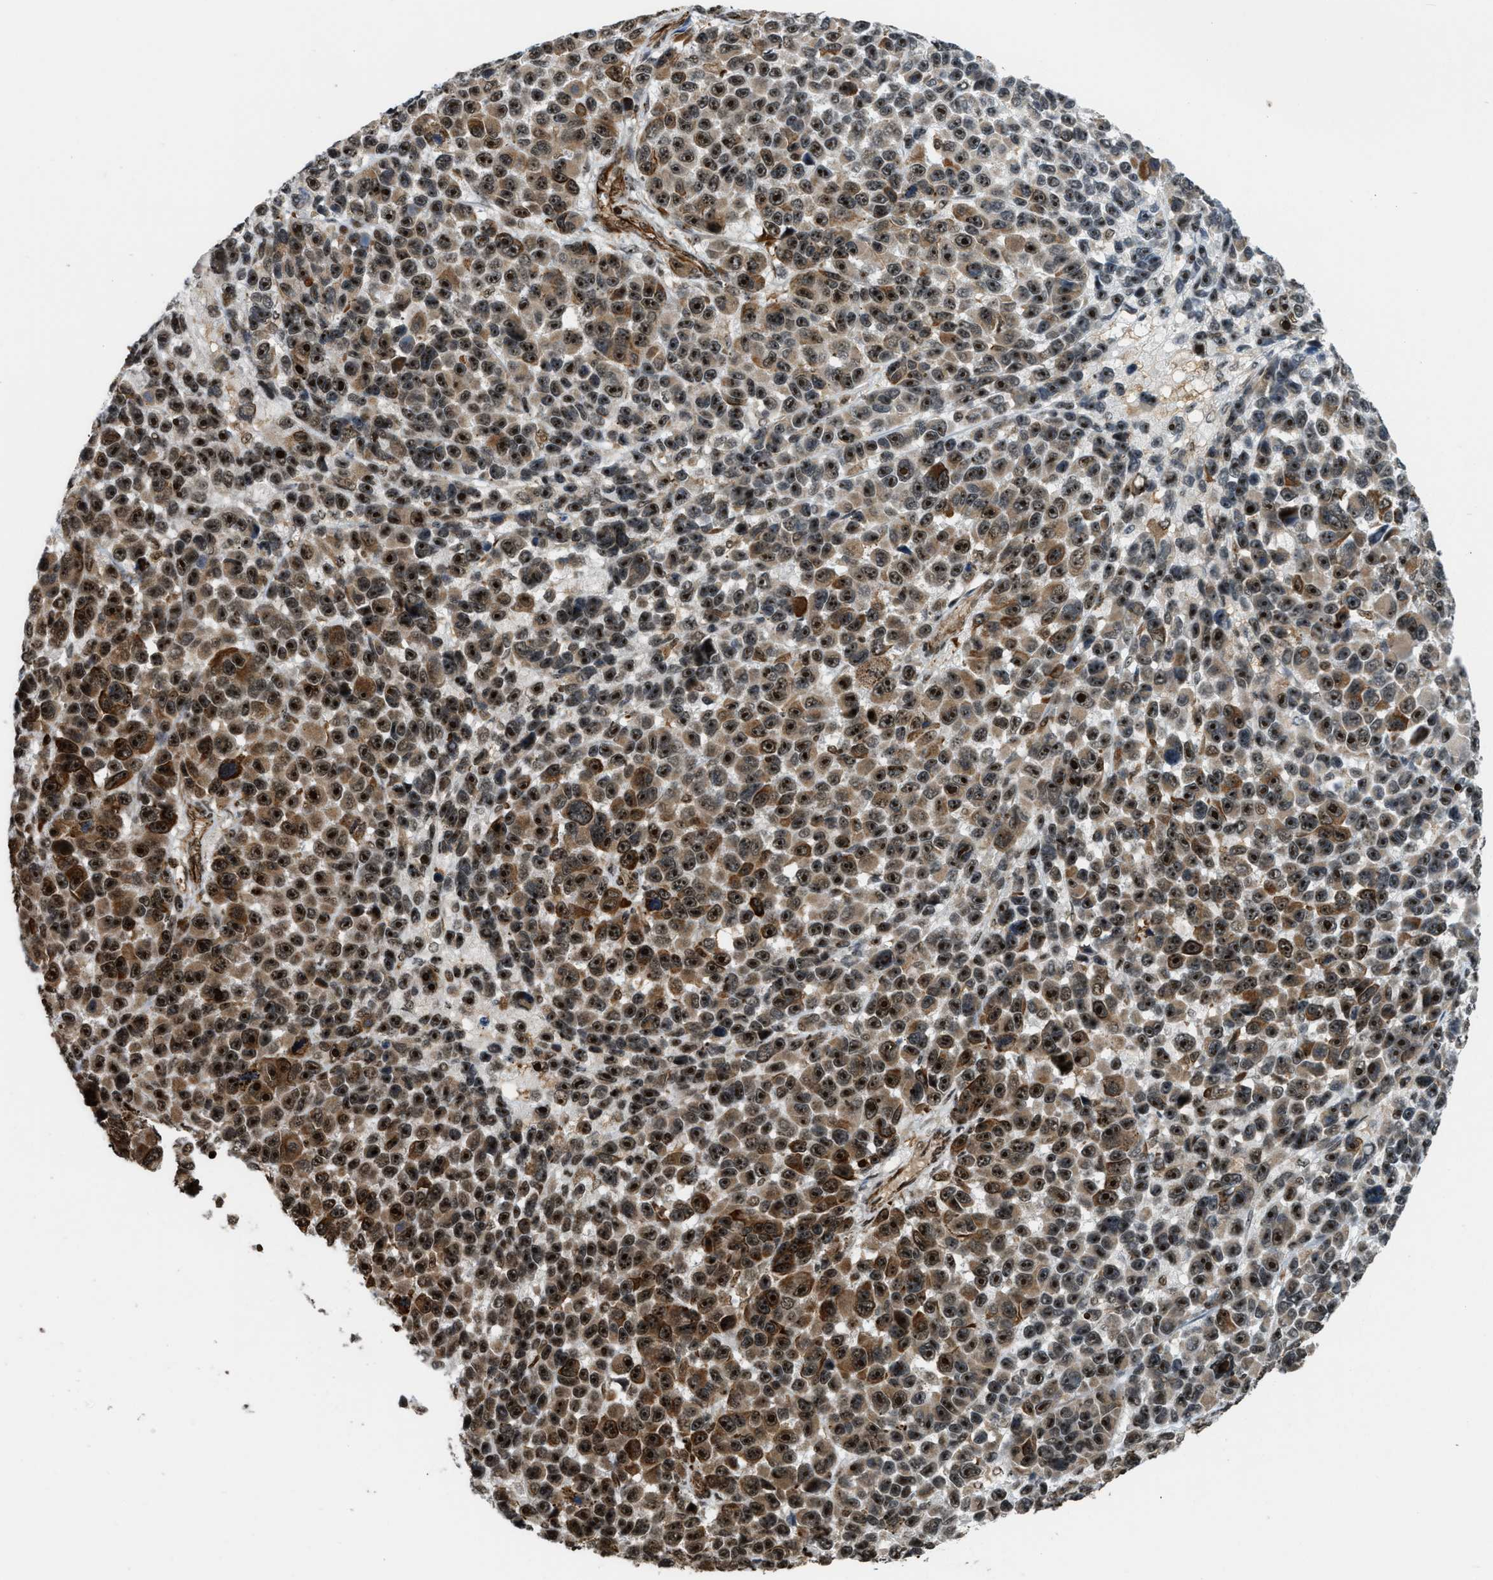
{"staining": {"intensity": "strong", "quantity": ">75%", "location": "nuclear"}, "tissue": "melanoma", "cell_type": "Tumor cells", "image_type": "cancer", "snomed": [{"axis": "morphology", "description": "Malignant melanoma, NOS"}, {"axis": "topography", "description": "Skin"}], "caption": "Tumor cells display high levels of strong nuclear staining in about >75% of cells in human malignant melanoma. The staining is performed using DAB (3,3'-diaminobenzidine) brown chromogen to label protein expression. The nuclei are counter-stained blue using hematoxylin.", "gene": "E2F1", "patient": {"sex": "male", "age": 53}}